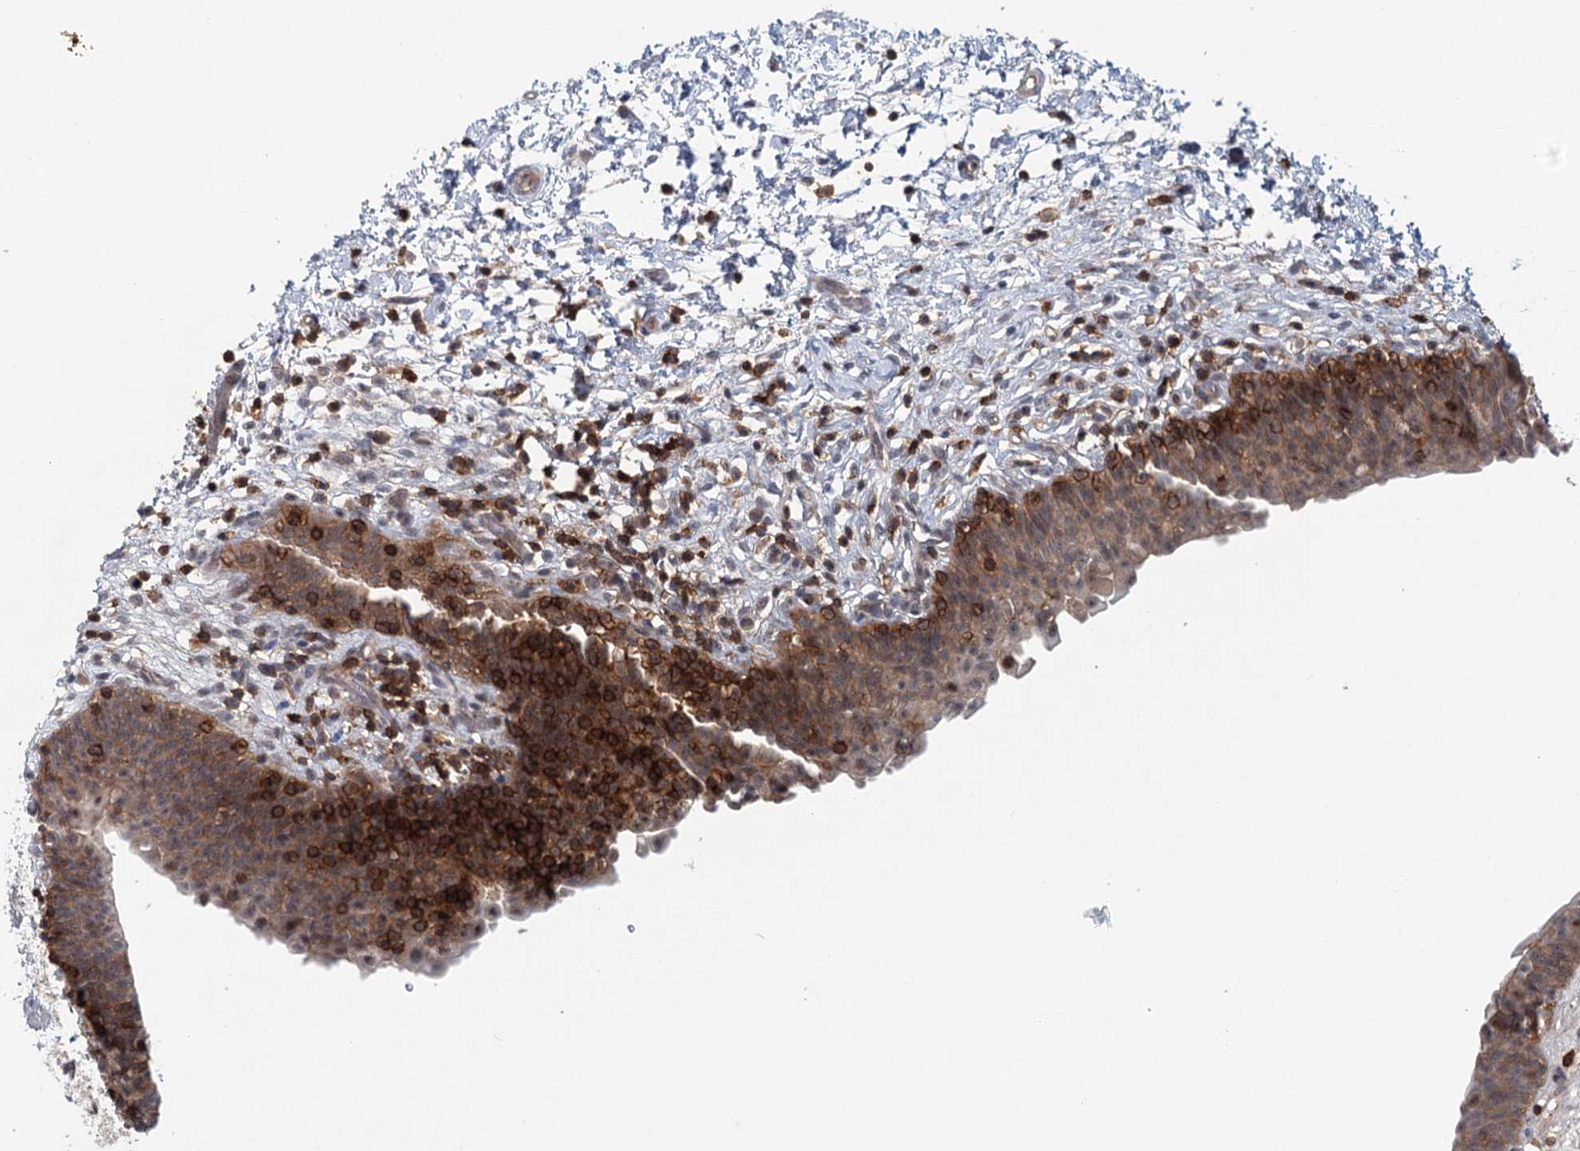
{"staining": {"intensity": "moderate", "quantity": "25%-75%", "location": "cytoplasmic/membranous,nuclear"}, "tissue": "urinary bladder", "cell_type": "Urothelial cells", "image_type": "normal", "snomed": [{"axis": "morphology", "description": "Normal tissue, NOS"}, {"axis": "topography", "description": "Urinary bladder"}], "caption": "DAB (3,3'-diaminobenzidine) immunohistochemical staining of normal urinary bladder reveals moderate cytoplasmic/membranous,nuclear protein positivity in about 25%-75% of urothelial cells. The staining was performed using DAB to visualize the protein expression in brown, while the nuclei were stained in blue with hematoxylin (Magnification: 20x).", "gene": "CDC42SE2", "patient": {"sex": "male", "age": 83}}